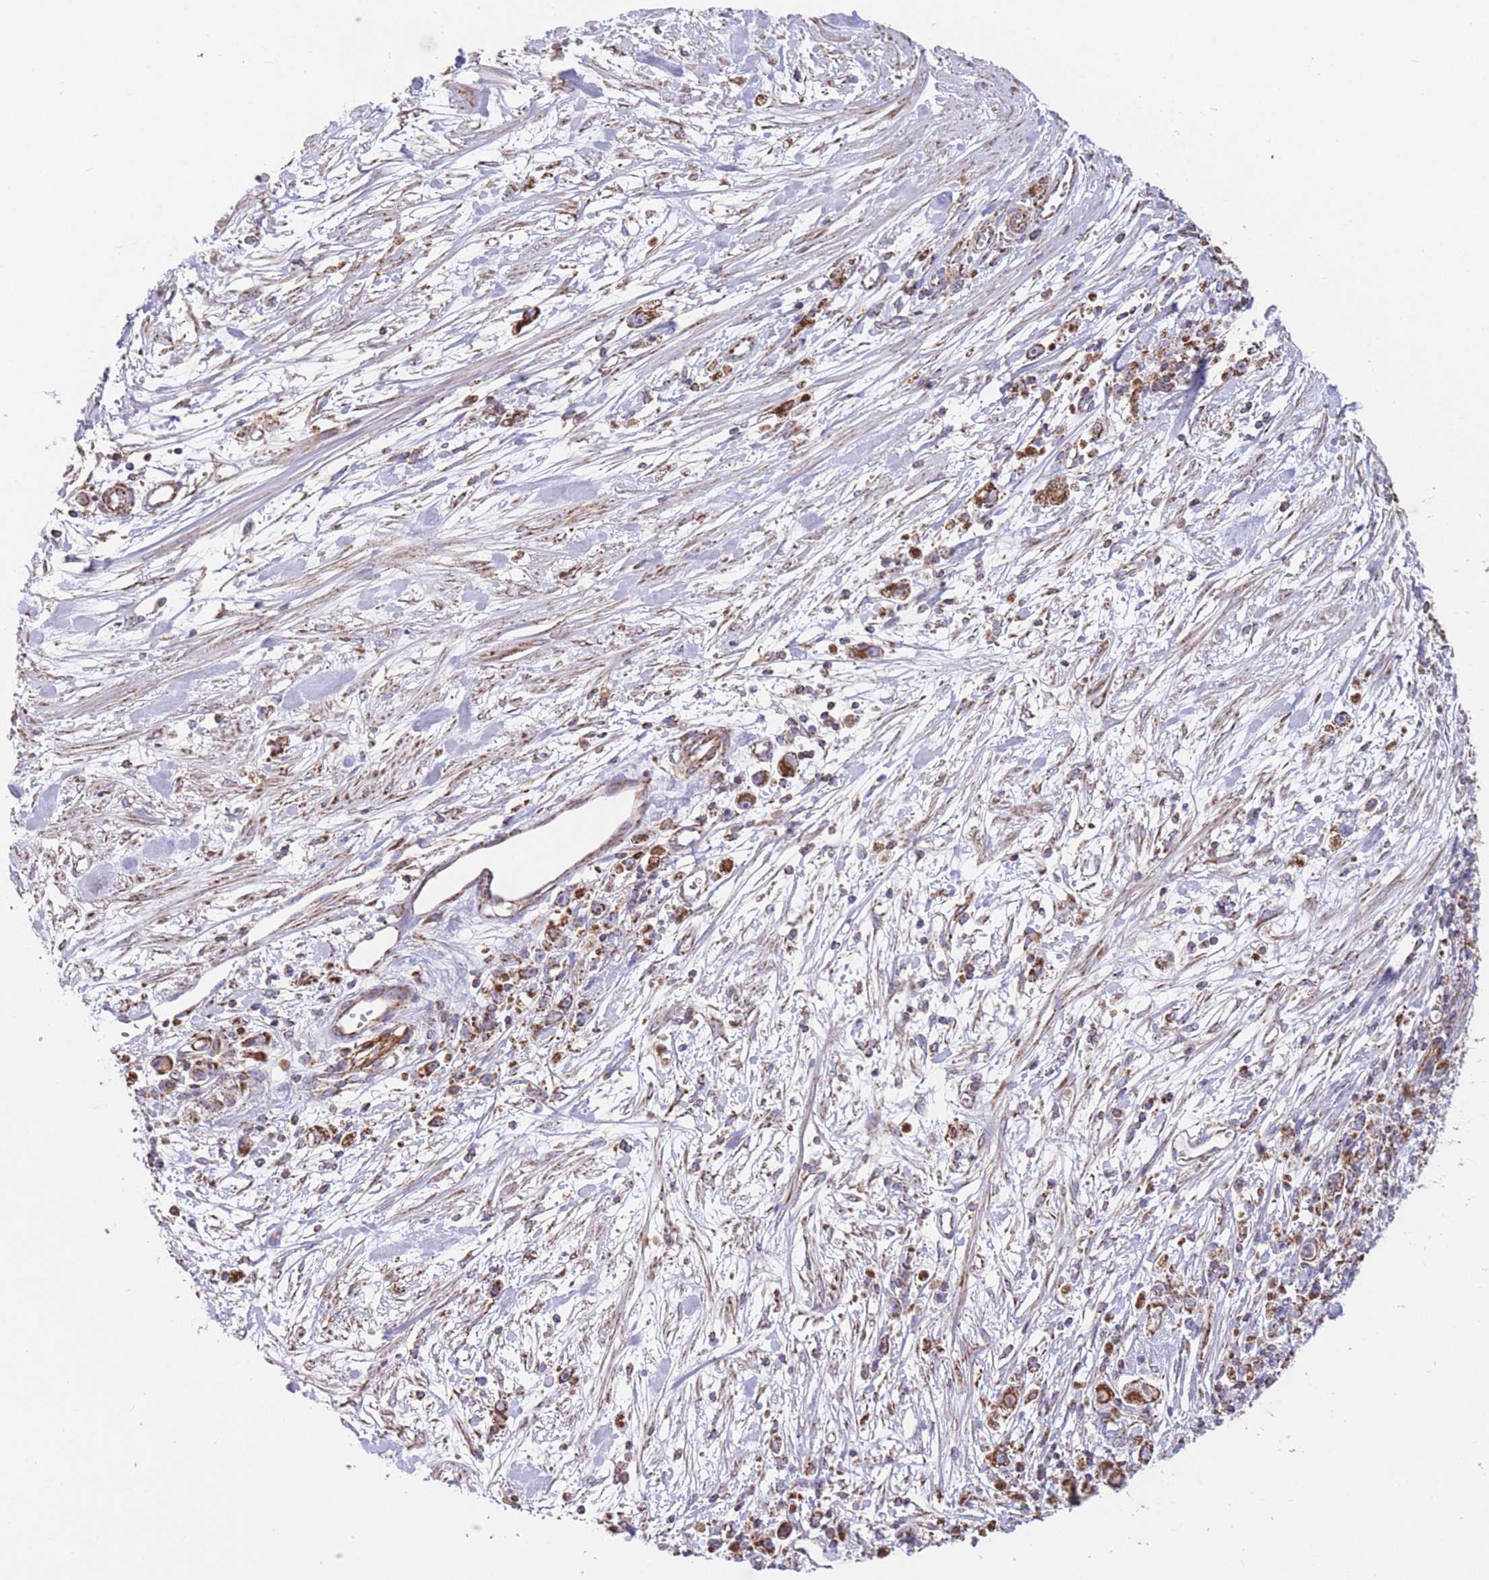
{"staining": {"intensity": "strong", "quantity": ">75%", "location": "cytoplasmic/membranous"}, "tissue": "stomach cancer", "cell_type": "Tumor cells", "image_type": "cancer", "snomed": [{"axis": "morphology", "description": "Adenocarcinoma, NOS"}, {"axis": "topography", "description": "Stomach"}], "caption": "This micrograph shows stomach cancer stained with immunohistochemistry (IHC) to label a protein in brown. The cytoplasmic/membranous of tumor cells show strong positivity for the protein. Nuclei are counter-stained blue.", "gene": "FKBP8", "patient": {"sex": "female", "age": 59}}